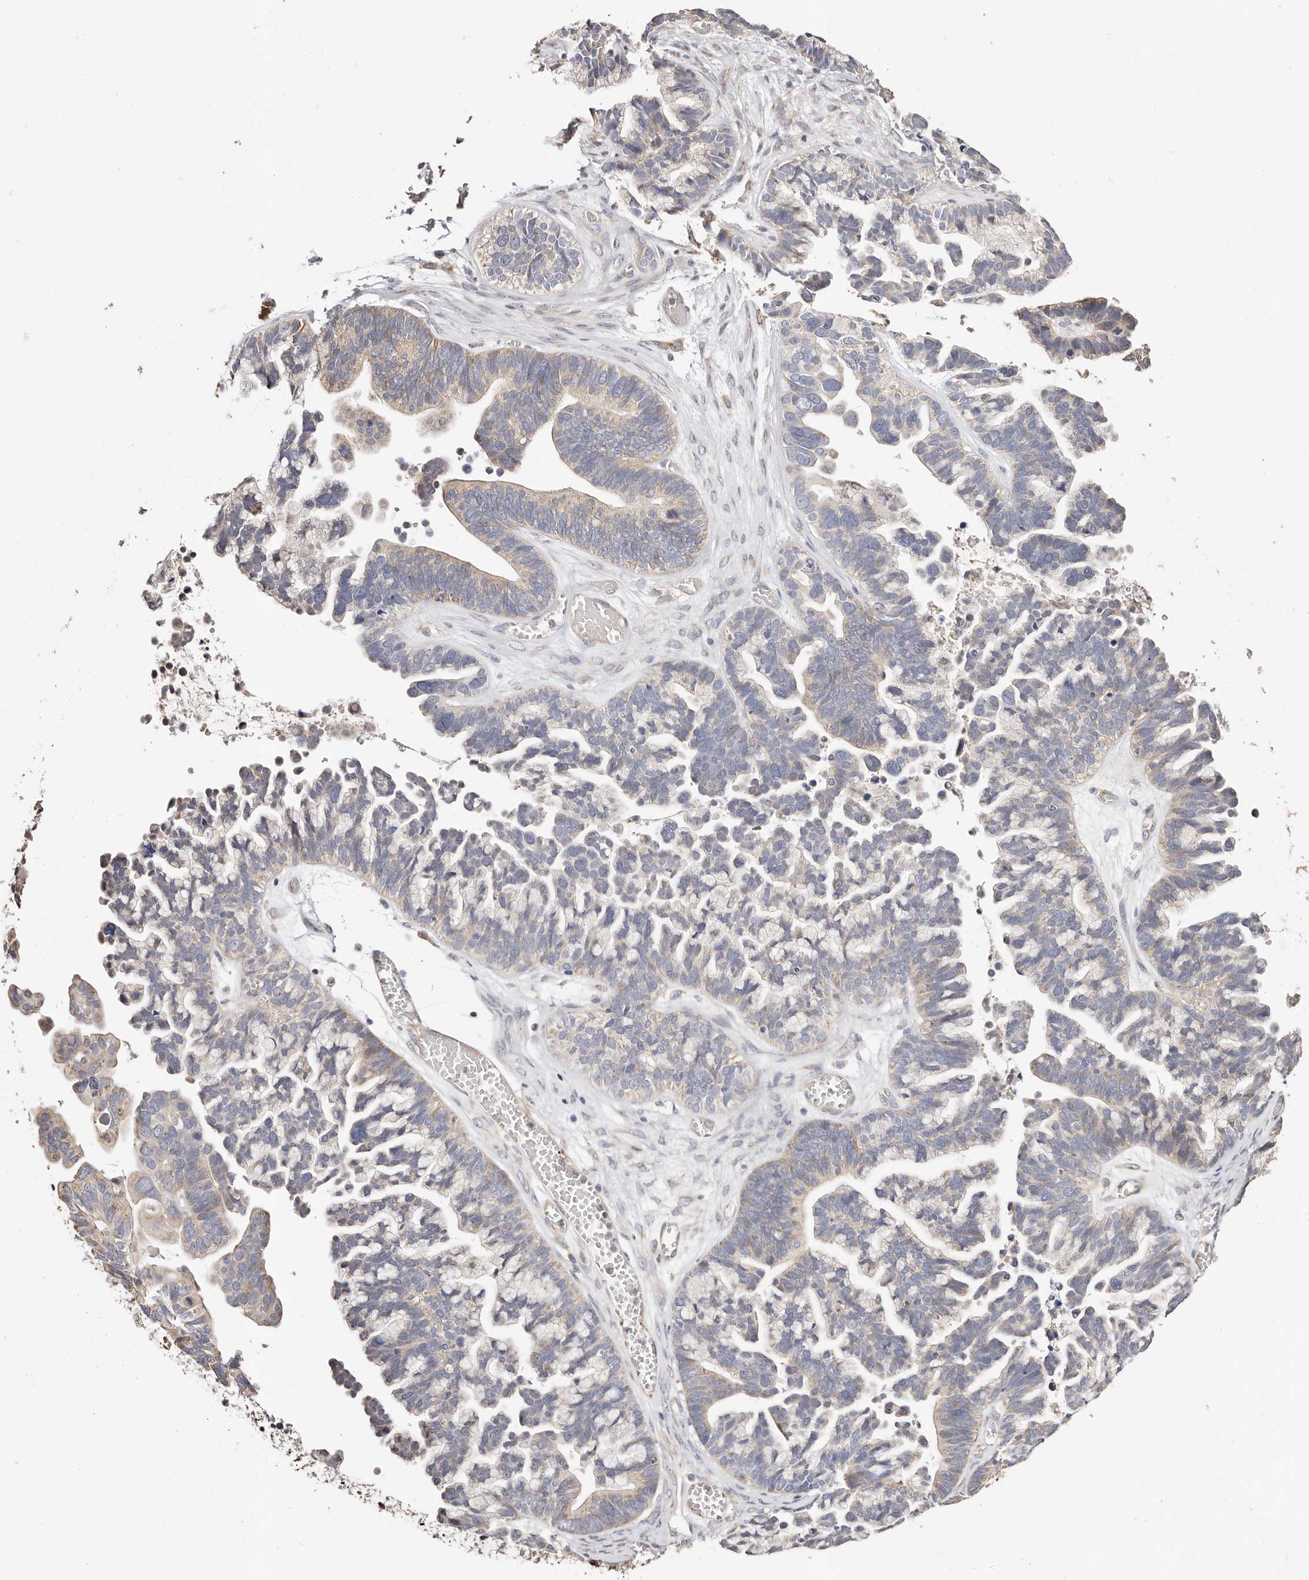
{"staining": {"intensity": "weak", "quantity": "25%-75%", "location": "cytoplasmic/membranous"}, "tissue": "ovarian cancer", "cell_type": "Tumor cells", "image_type": "cancer", "snomed": [{"axis": "morphology", "description": "Cystadenocarcinoma, serous, NOS"}, {"axis": "topography", "description": "Ovary"}], "caption": "Immunohistochemical staining of ovarian serous cystadenocarcinoma reveals low levels of weak cytoplasmic/membranous protein positivity in about 25%-75% of tumor cells.", "gene": "MAPK1", "patient": {"sex": "female", "age": 56}}